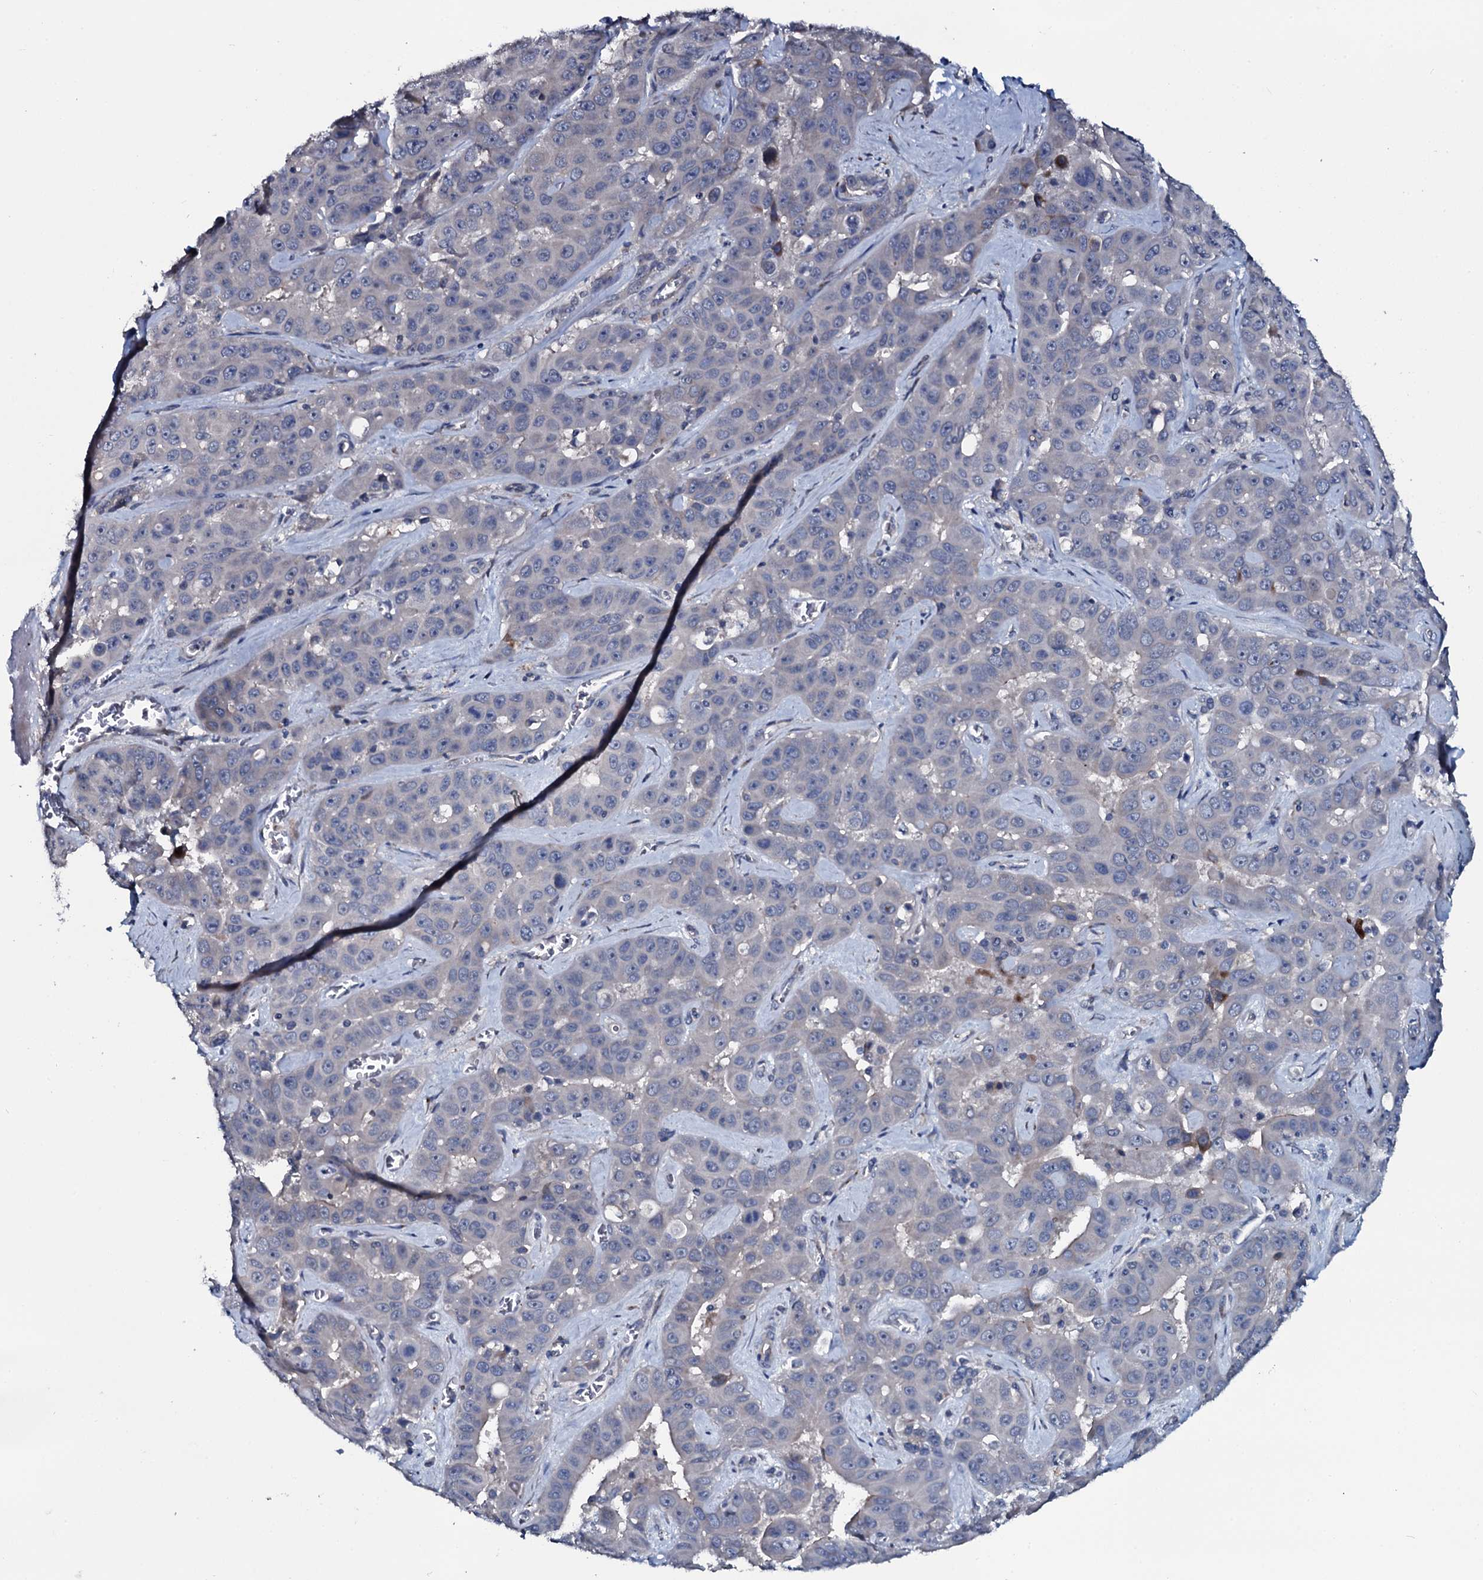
{"staining": {"intensity": "negative", "quantity": "none", "location": "none"}, "tissue": "liver cancer", "cell_type": "Tumor cells", "image_type": "cancer", "snomed": [{"axis": "morphology", "description": "Cholangiocarcinoma"}, {"axis": "topography", "description": "Liver"}], "caption": "This is a histopathology image of immunohistochemistry (IHC) staining of liver cholangiocarcinoma, which shows no positivity in tumor cells.", "gene": "IL12B", "patient": {"sex": "female", "age": 52}}